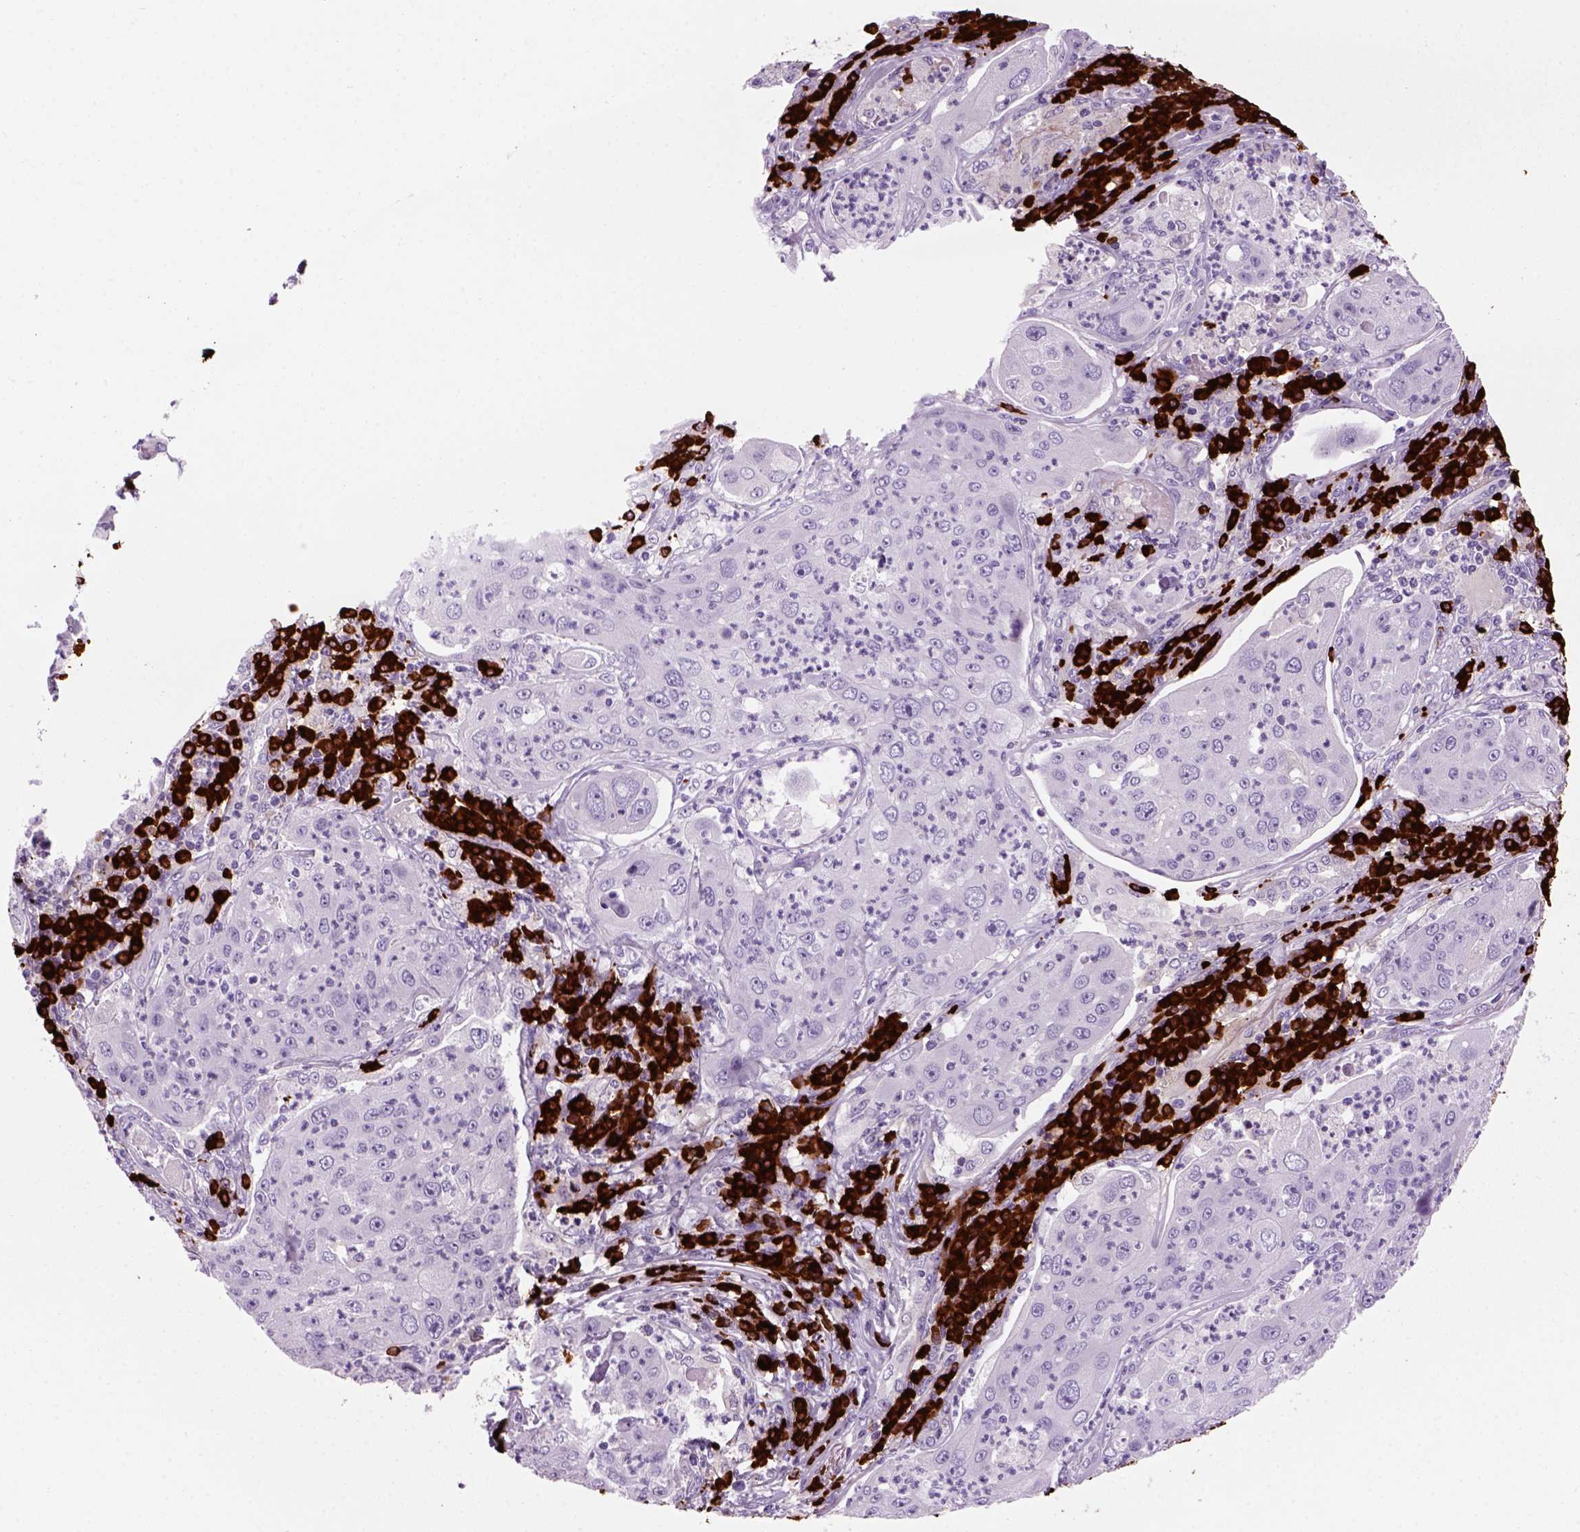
{"staining": {"intensity": "negative", "quantity": "none", "location": "none"}, "tissue": "lung cancer", "cell_type": "Tumor cells", "image_type": "cancer", "snomed": [{"axis": "morphology", "description": "Squamous cell carcinoma, NOS"}, {"axis": "topography", "description": "Lung"}], "caption": "This photomicrograph is of lung cancer stained with immunohistochemistry to label a protein in brown with the nuclei are counter-stained blue. There is no positivity in tumor cells. The staining was performed using DAB (3,3'-diaminobenzidine) to visualize the protein expression in brown, while the nuclei were stained in blue with hematoxylin (Magnification: 20x).", "gene": "MZB1", "patient": {"sex": "female", "age": 59}}